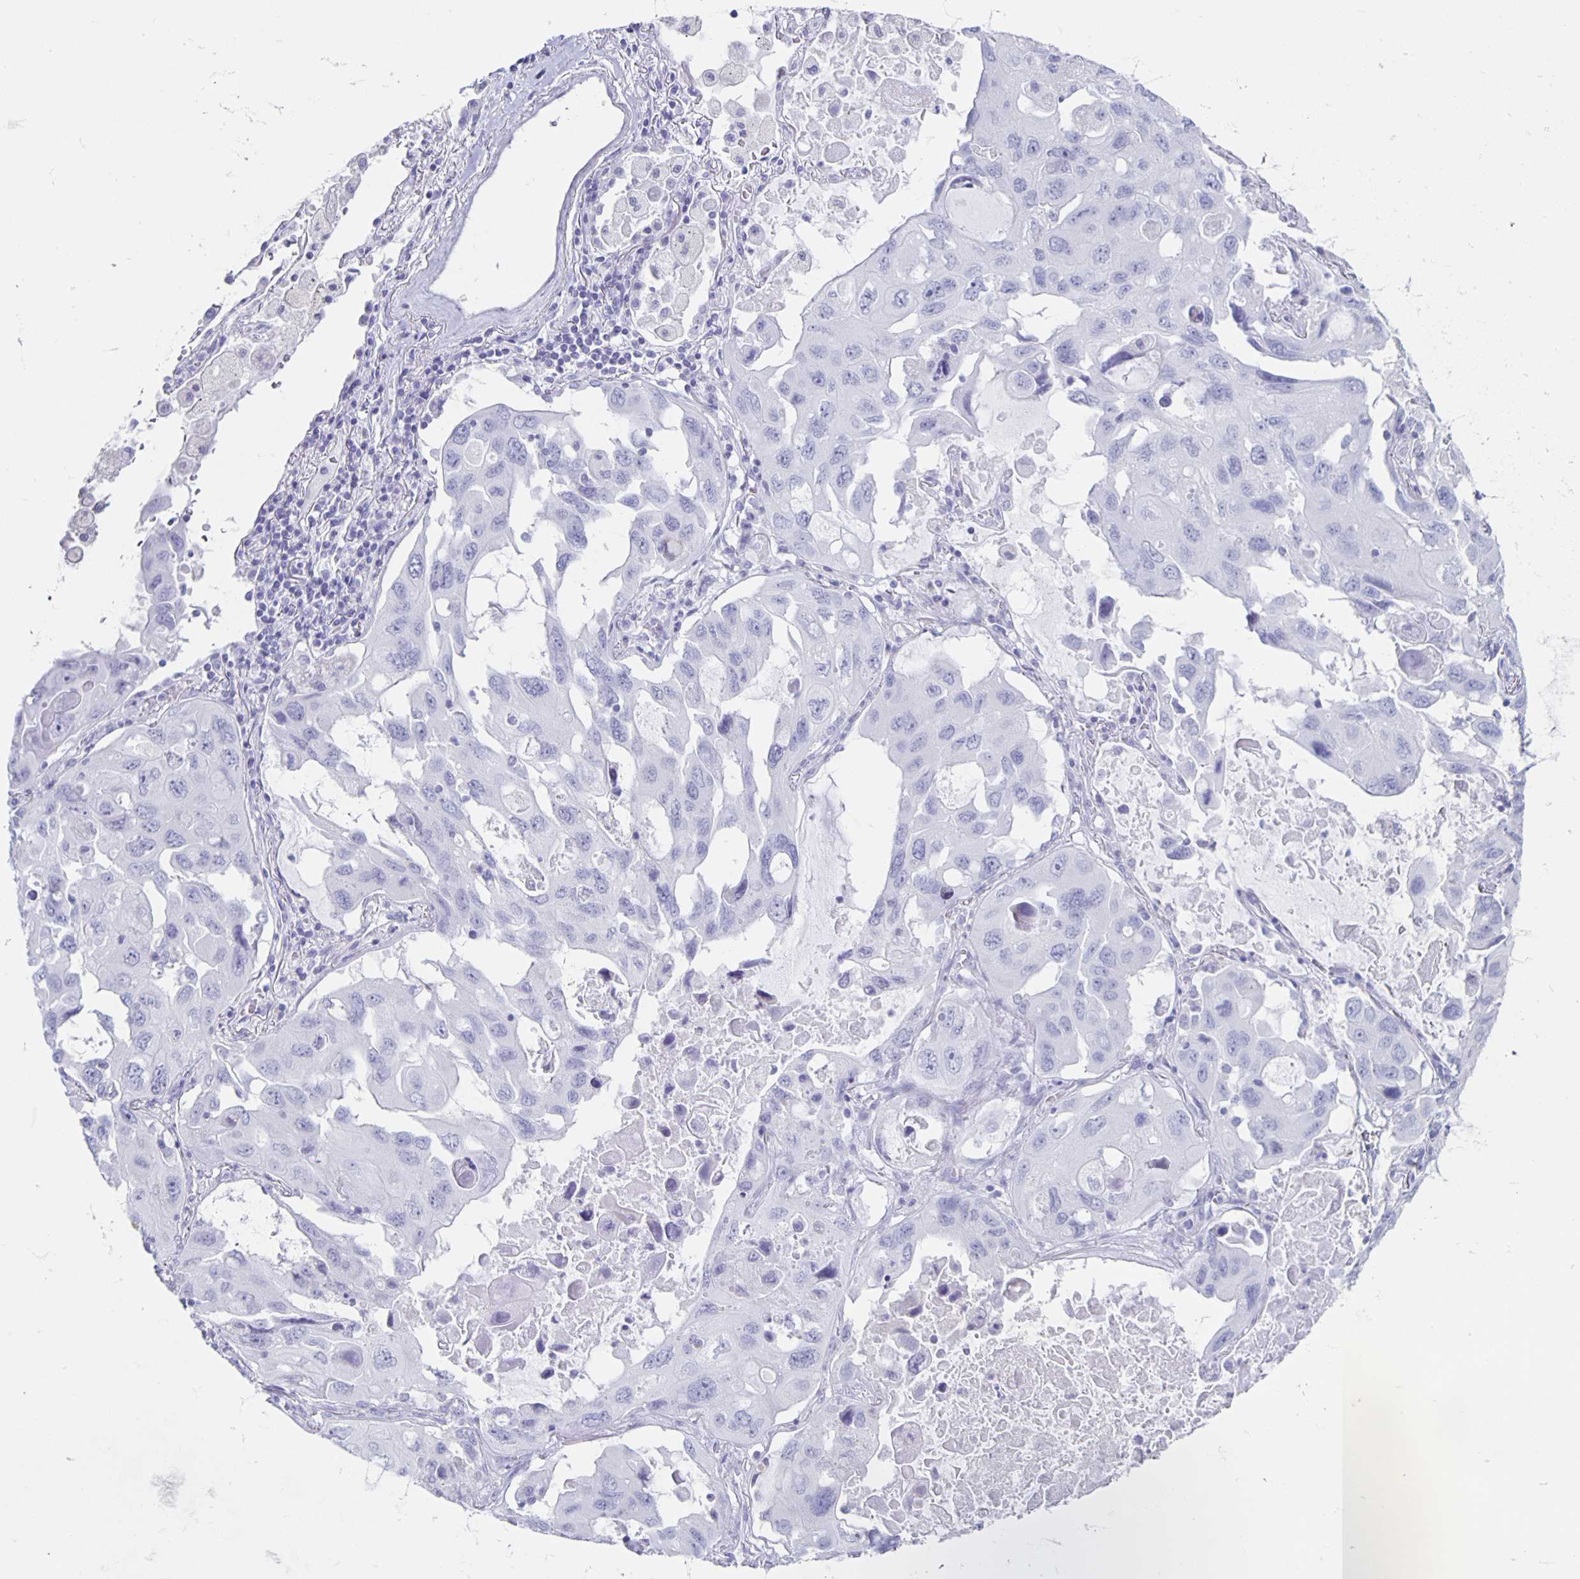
{"staining": {"intensity": "negative", "quantity": "none", "location": "none"}, "tissue": "lung cancer", "cell_type": "Tumor cells", "image_type": "cancer", "snomed": [{"axis": "morphology", "description": "Squamous cell carcinoma, NOS"}, {"axis": "topography", "description": "Lung"}], "caption": "Human lung cancer (squamous cell carcinoma) stained for a protein using IHC displays no expression in tumor cells.", "gene": "CT45A5", "patient": {"sex": "female", "age": 73}}